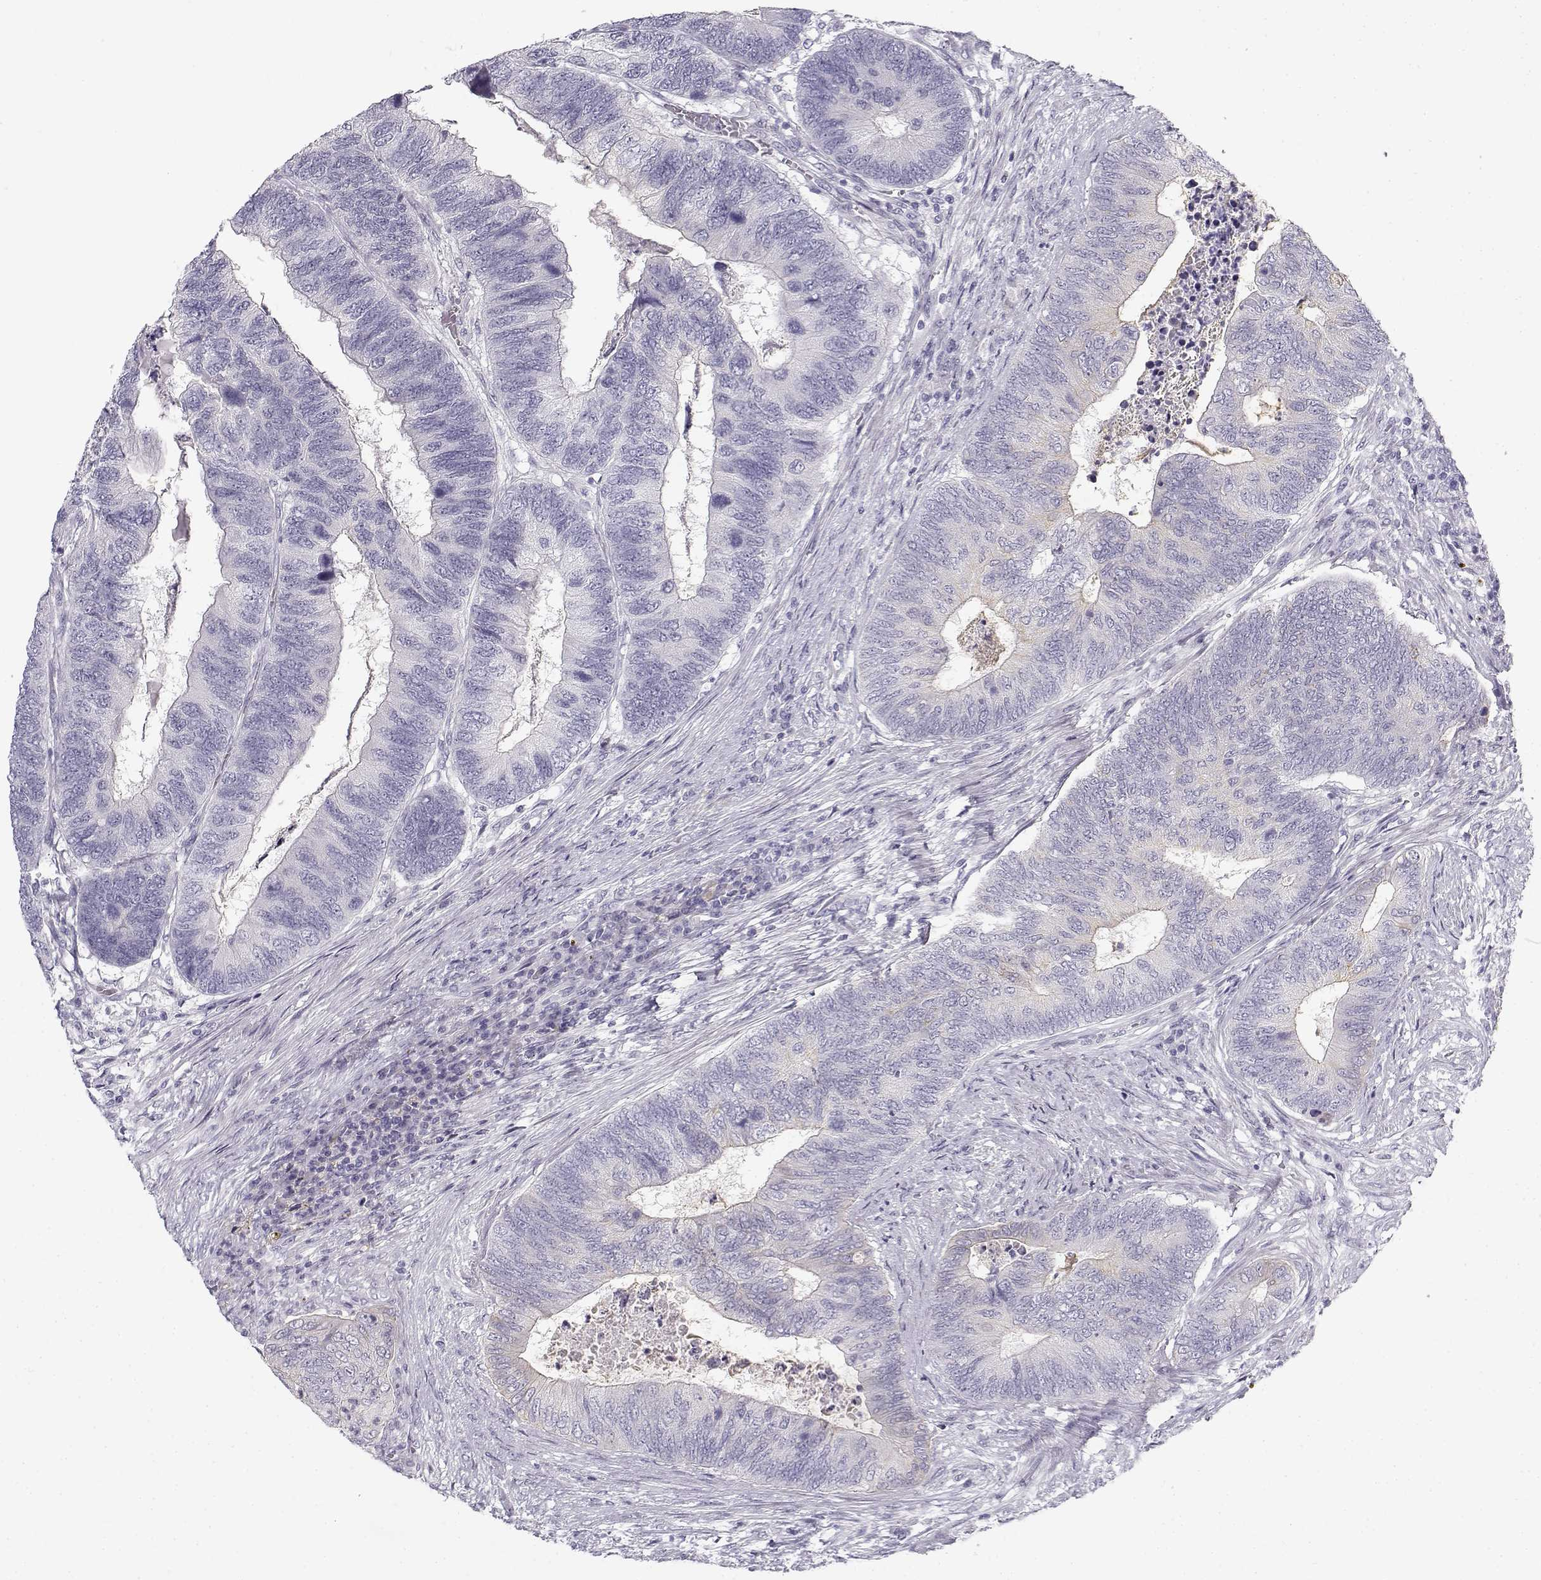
{"staining": {"intensity": "negative", "quantity": "none", "location": "none"}, "tissue": "colorectal cancer", "cell_type": "Tumor cells", "image_type": "cancer", "snomed": [{"axis": "morphology", "description": "Adenocarcinoma, NOS"}, {"axis": "topography", "description": "Colon"}], "caption": "A photomicrograph of colorectal cancer stained for a protein exhibits no brown staining in tumor cells.", "gene": "CREB3L3", "patient": {"sex": "female", "age": 67}}